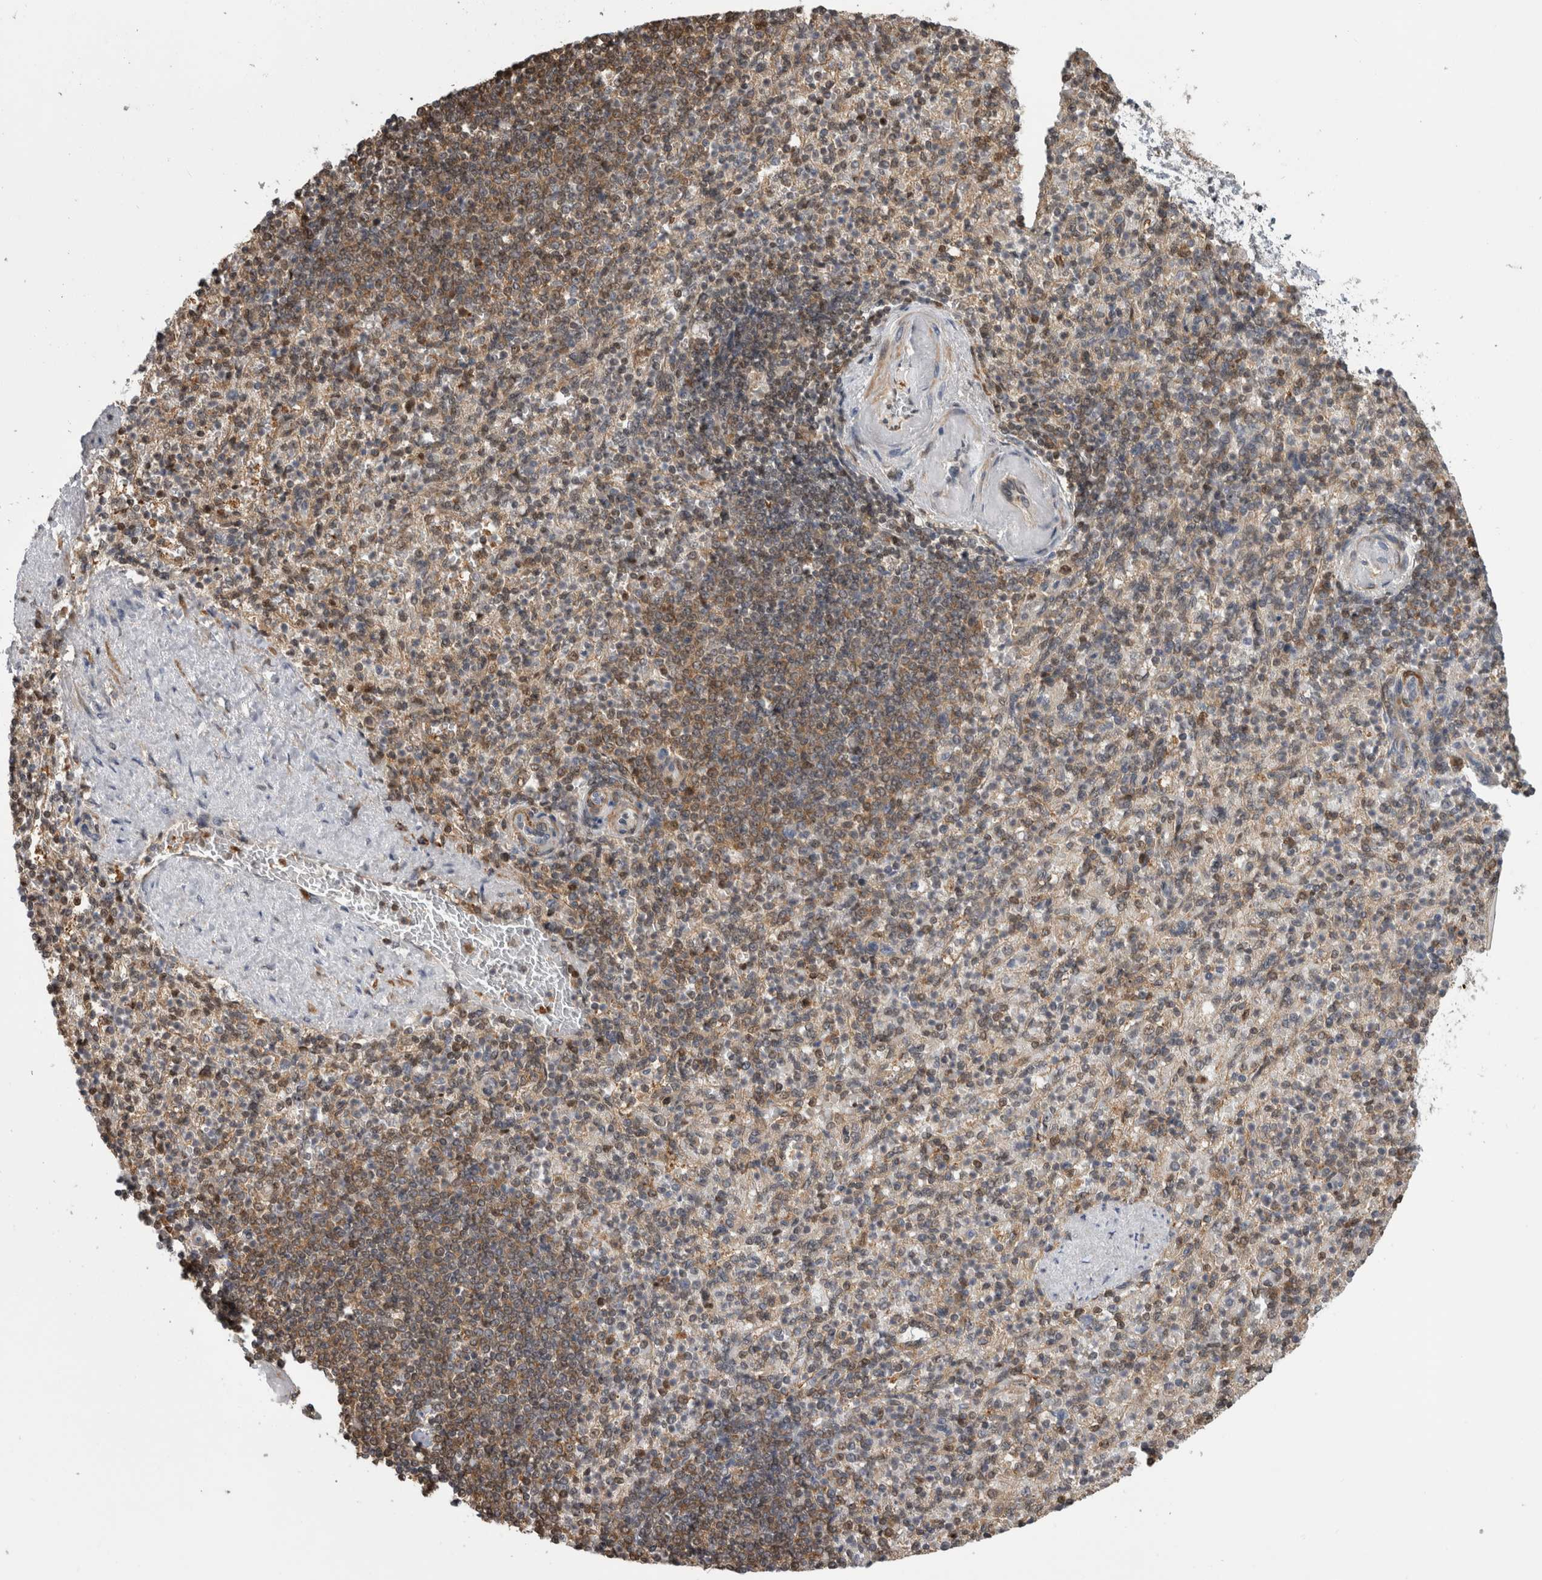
{"staining": {"intensity": "weak", "quantity": "25%-75%", "location": "cytoplasmic/membranous,nuclear"}, "tissue": "spleen", "cell_type": "Cells in red pulp", "image_type": "normal", "snomed": [{"axis": "morphology", "description": "Normal tissue, NOS"}, {"axis": "topography", "description": "Spleen"}], "caption": "Benign spleen shows weak cytoplasmic/membranous,nuclear staining in approximately 25%-75% of cells in red pulp The protein is shown in brown color, while the nuclei are stained blue..", "gene": "TDRD7", "patient": {"sex": "female", "age": 74}}